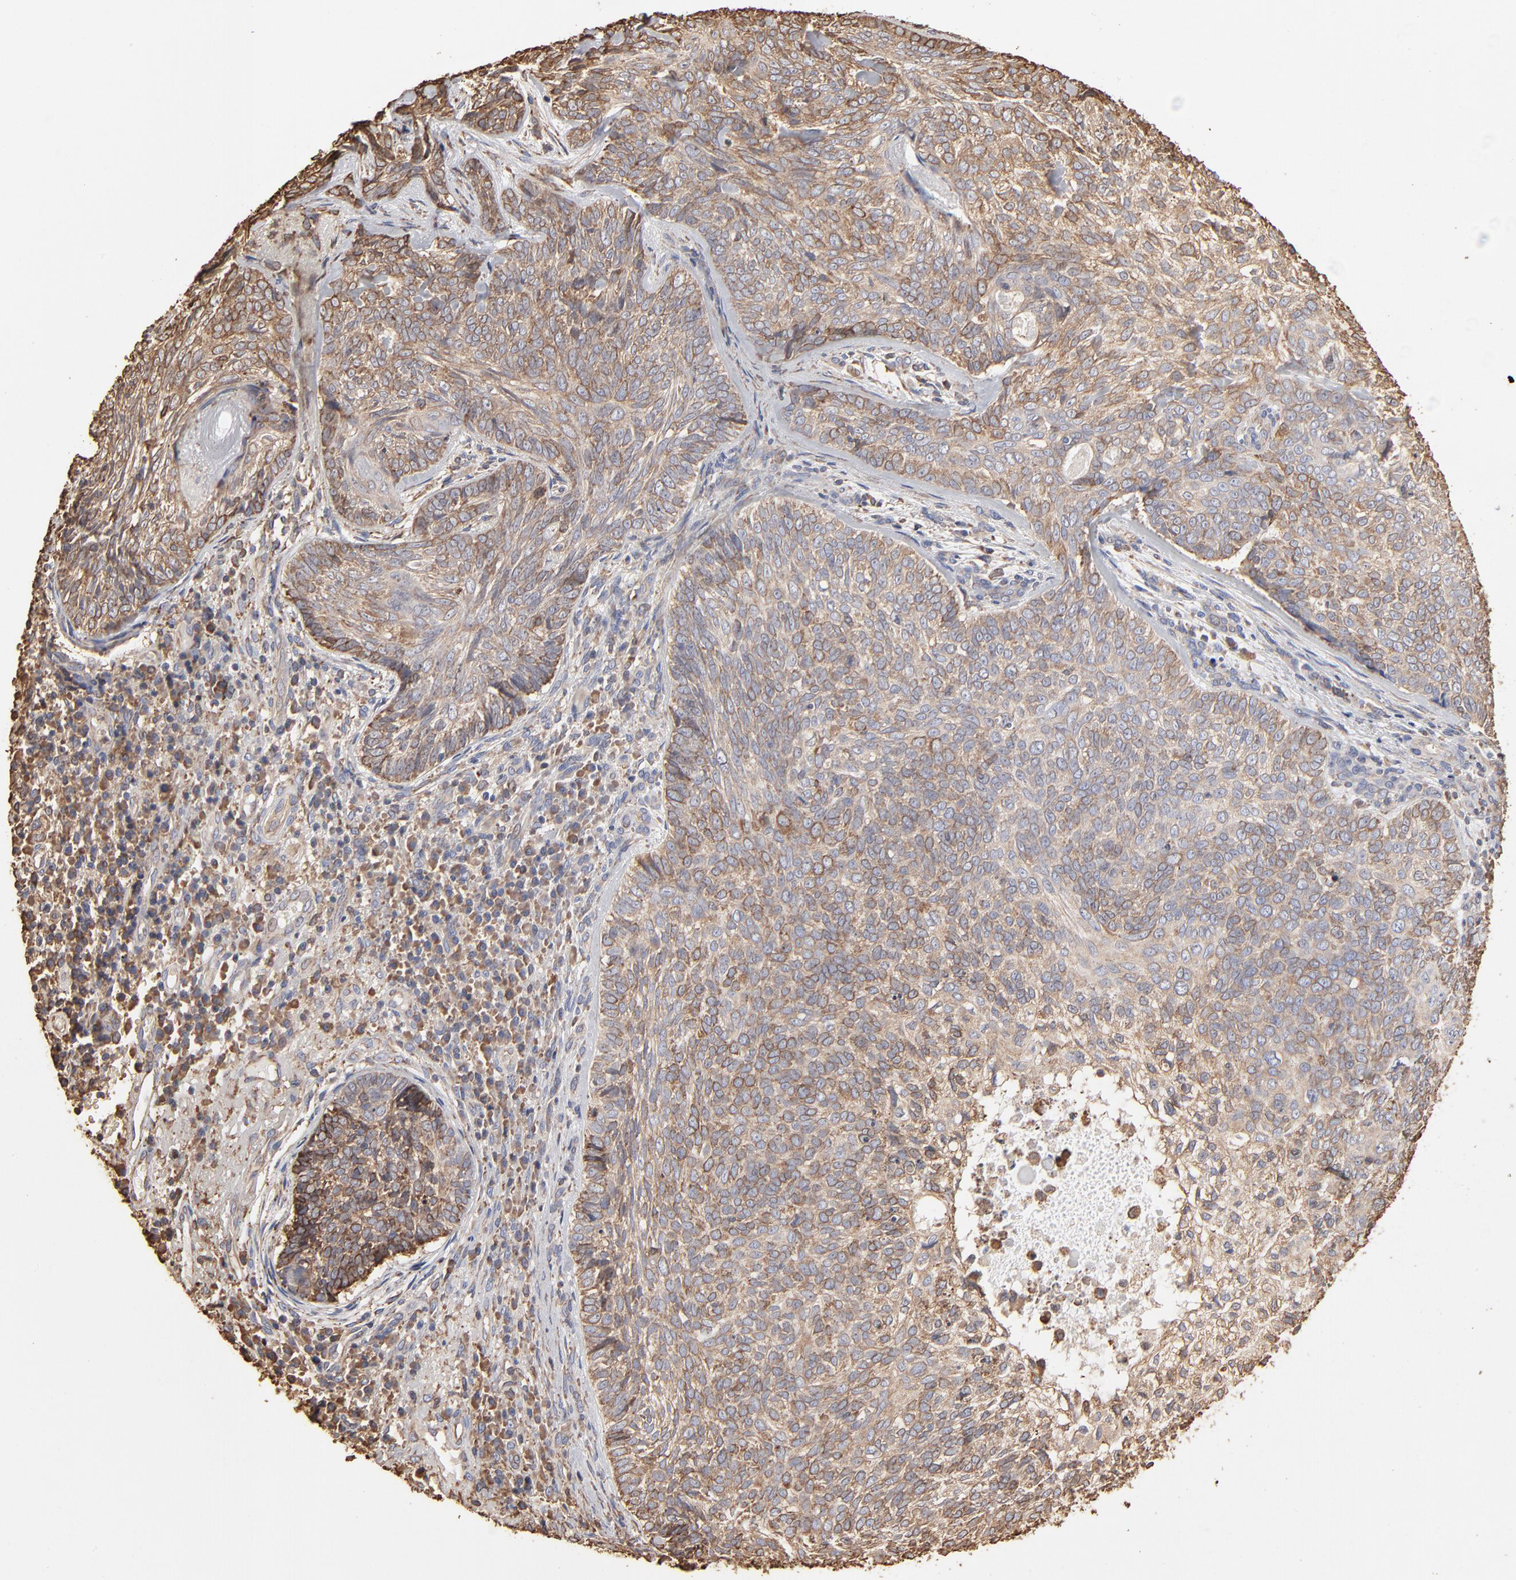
{"staining": {"intensity": "moderate", "quantity": ">75%", "location": "cytoplasmic/membranous"}, "tissue": "skin cancer", "cell_type": "Tumor cells", "image_type": "cancer", "snomed": [{"axis": "morphology", "description": "Basal cell carcinoma"}, {"axis": "topography", "description": "Skin"}], "caption": "The image demonstrates staining of skin cancer (basal cell carcinoma), revealing moderate cytoplasmic/membranous protein staining (brown color) within tumor cells.", "gene": "PDIA3", "patient": {"sex": "male", "age": 72}}